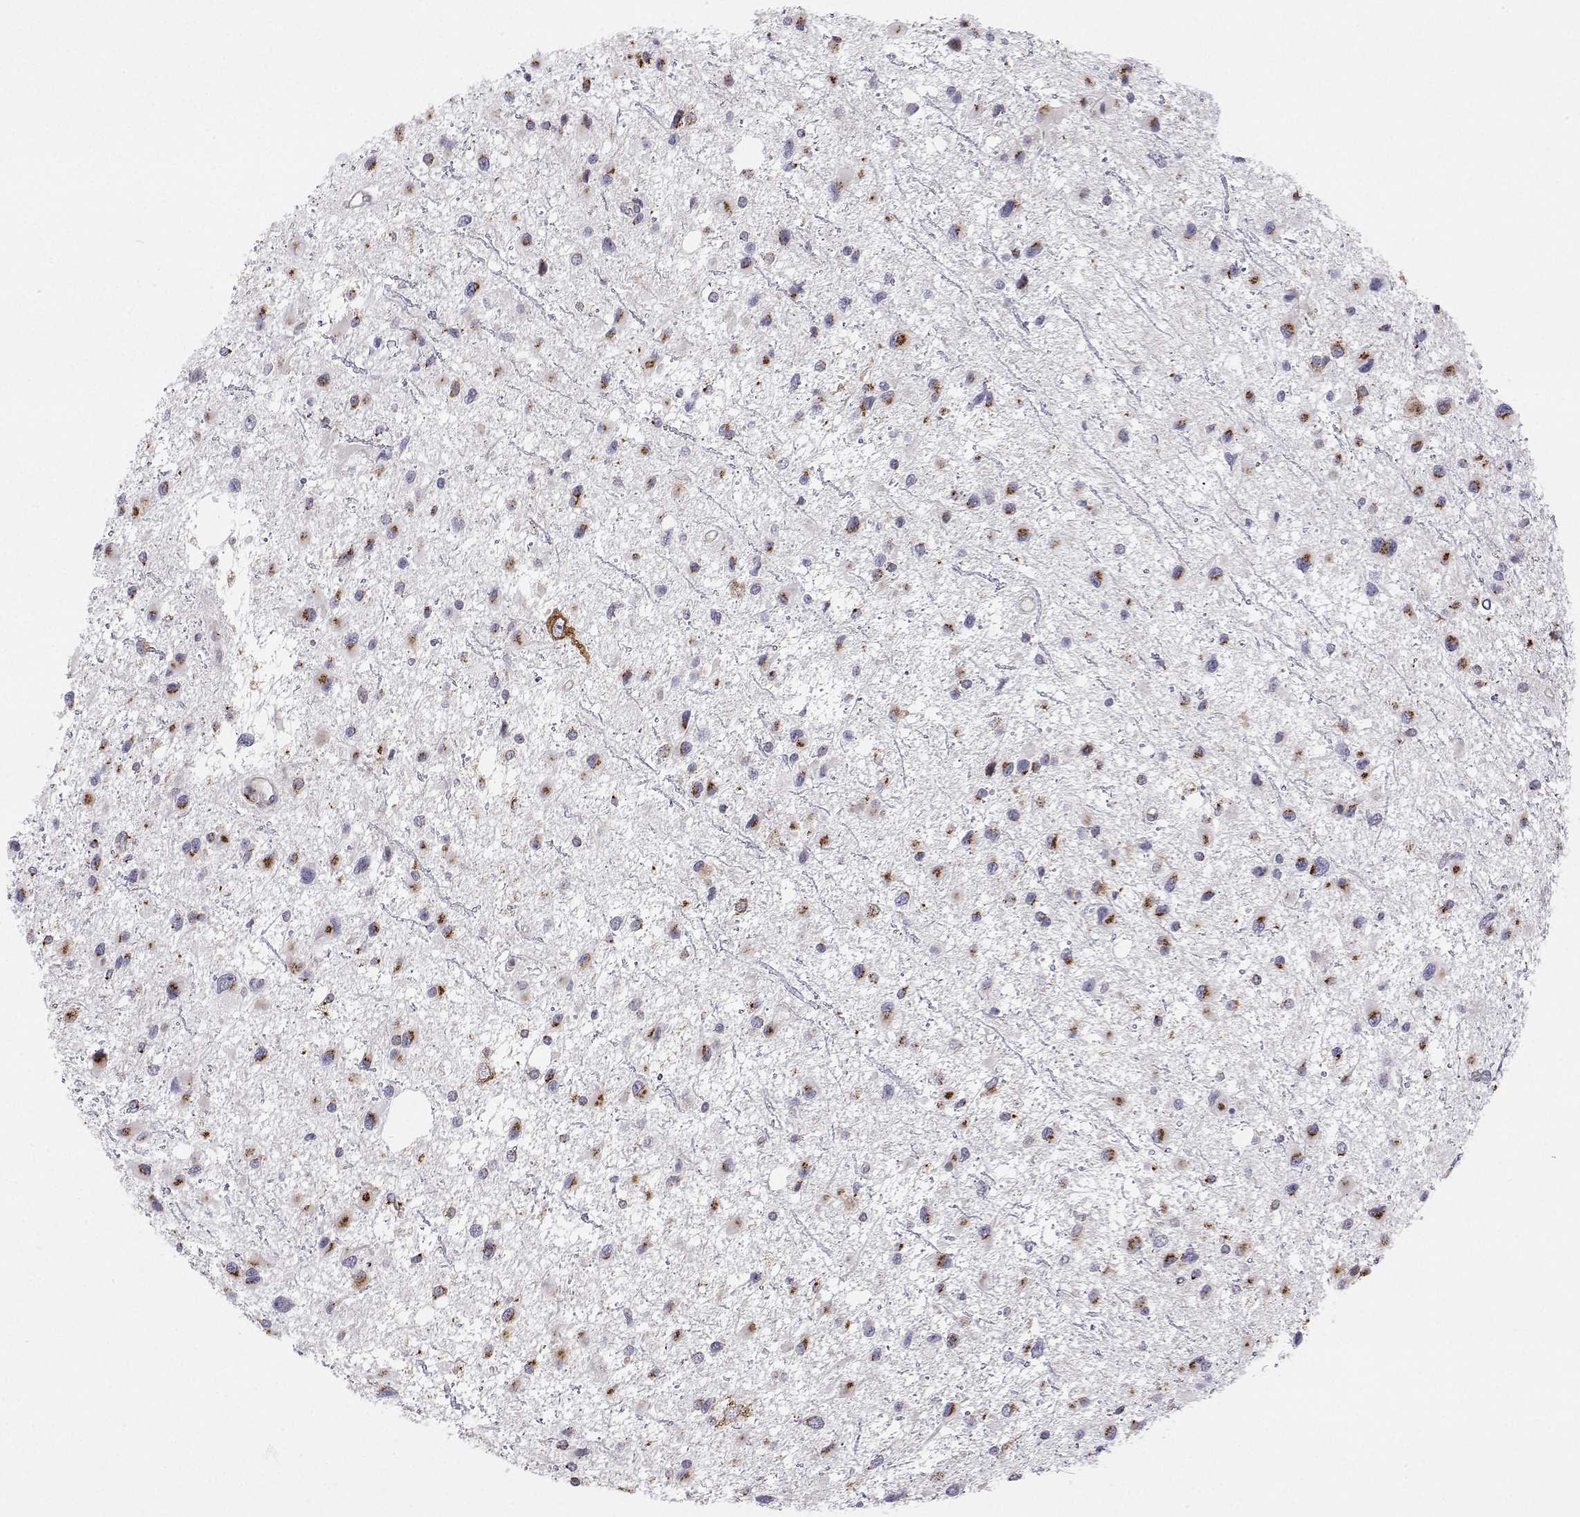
{"staining": {"intensity": "moderate", "quantity": "<25%", "location": "cytoplasmic/membranous"}, "tissue": "glioma", "cell_type": "Tumor cells", "image_type": "cancer", "snomed": [{"axis": "morphology", "description": "Glioma, malignant, Low grade"}, {"axis": "topography", "description": "Brain"}], "caption": "Immunohistochemistry (IHC) staining of glioma, which exhibits low levels of moderate cytoplasmic/membranous staining in about <25% of tumor cells indicating moderate cytoplasmic/membranous protein expression. The staining was performed using DAB (3,3'-diaminobenzidine) (brown) for protein detection and nuclei were counterstained in hematoxylin (blue).", "gene": "STARD13", "patient": {"sex": "female", "age": 32}}